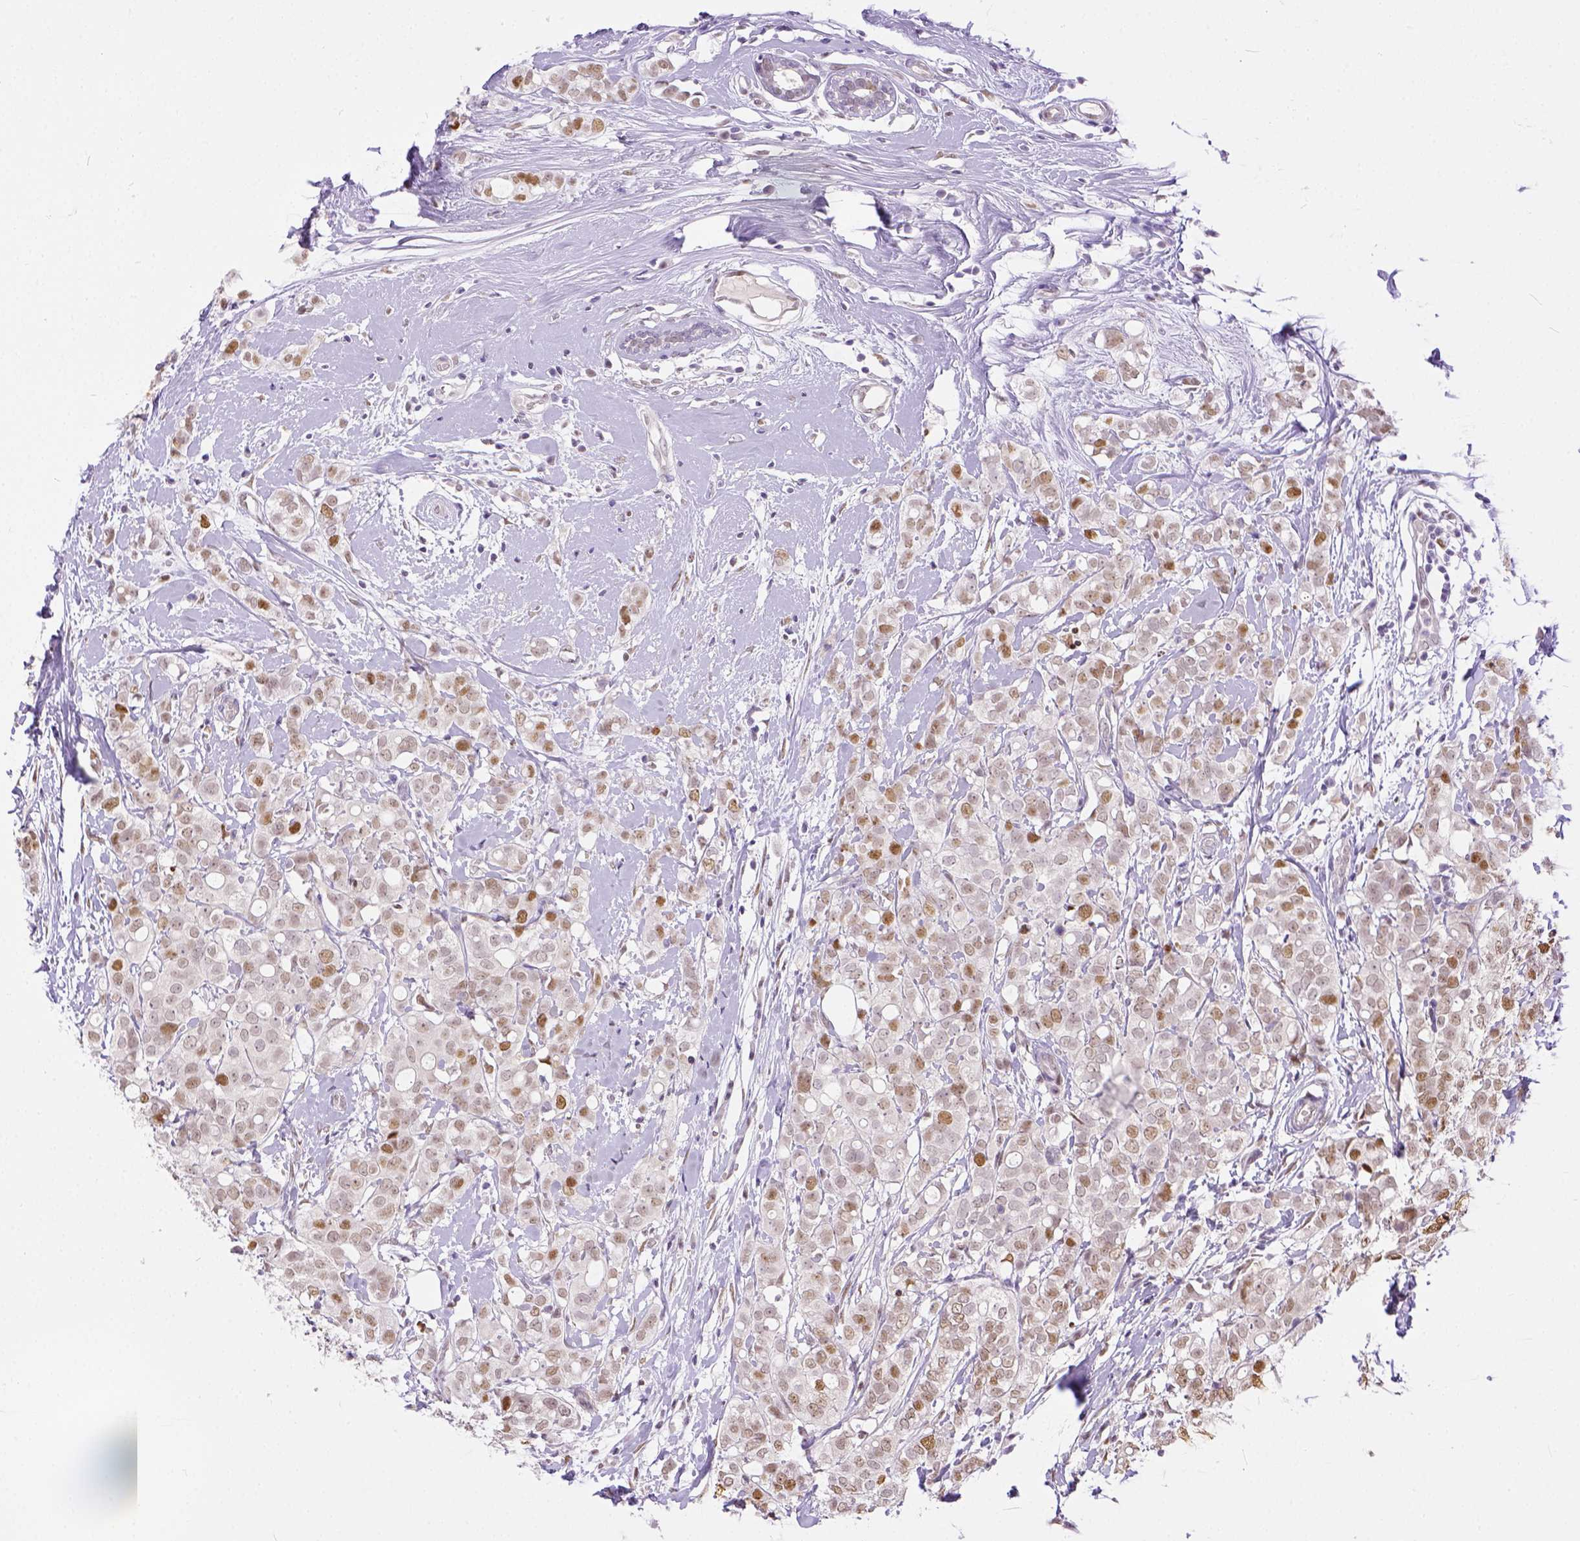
{"staining": {"intensity": "moderate", "quantity": ">75%", "location": "nuclear"}, "tissue": "breast cancer", "cell_type": "Tumor cells", "image_type": "cancer", "snomed": [{"axis": "morphology", "description": "Duct carcinoma"}, {"axis": "topography", "description": "Breast"}], "caption": "Protein expression analysis of human breast intraductal carcinoma reveals moderate nuclear staining in approximately >75% of tumor cells.", "gene": "ERCC1", "patient": {"sex": "female", "age": 40}}